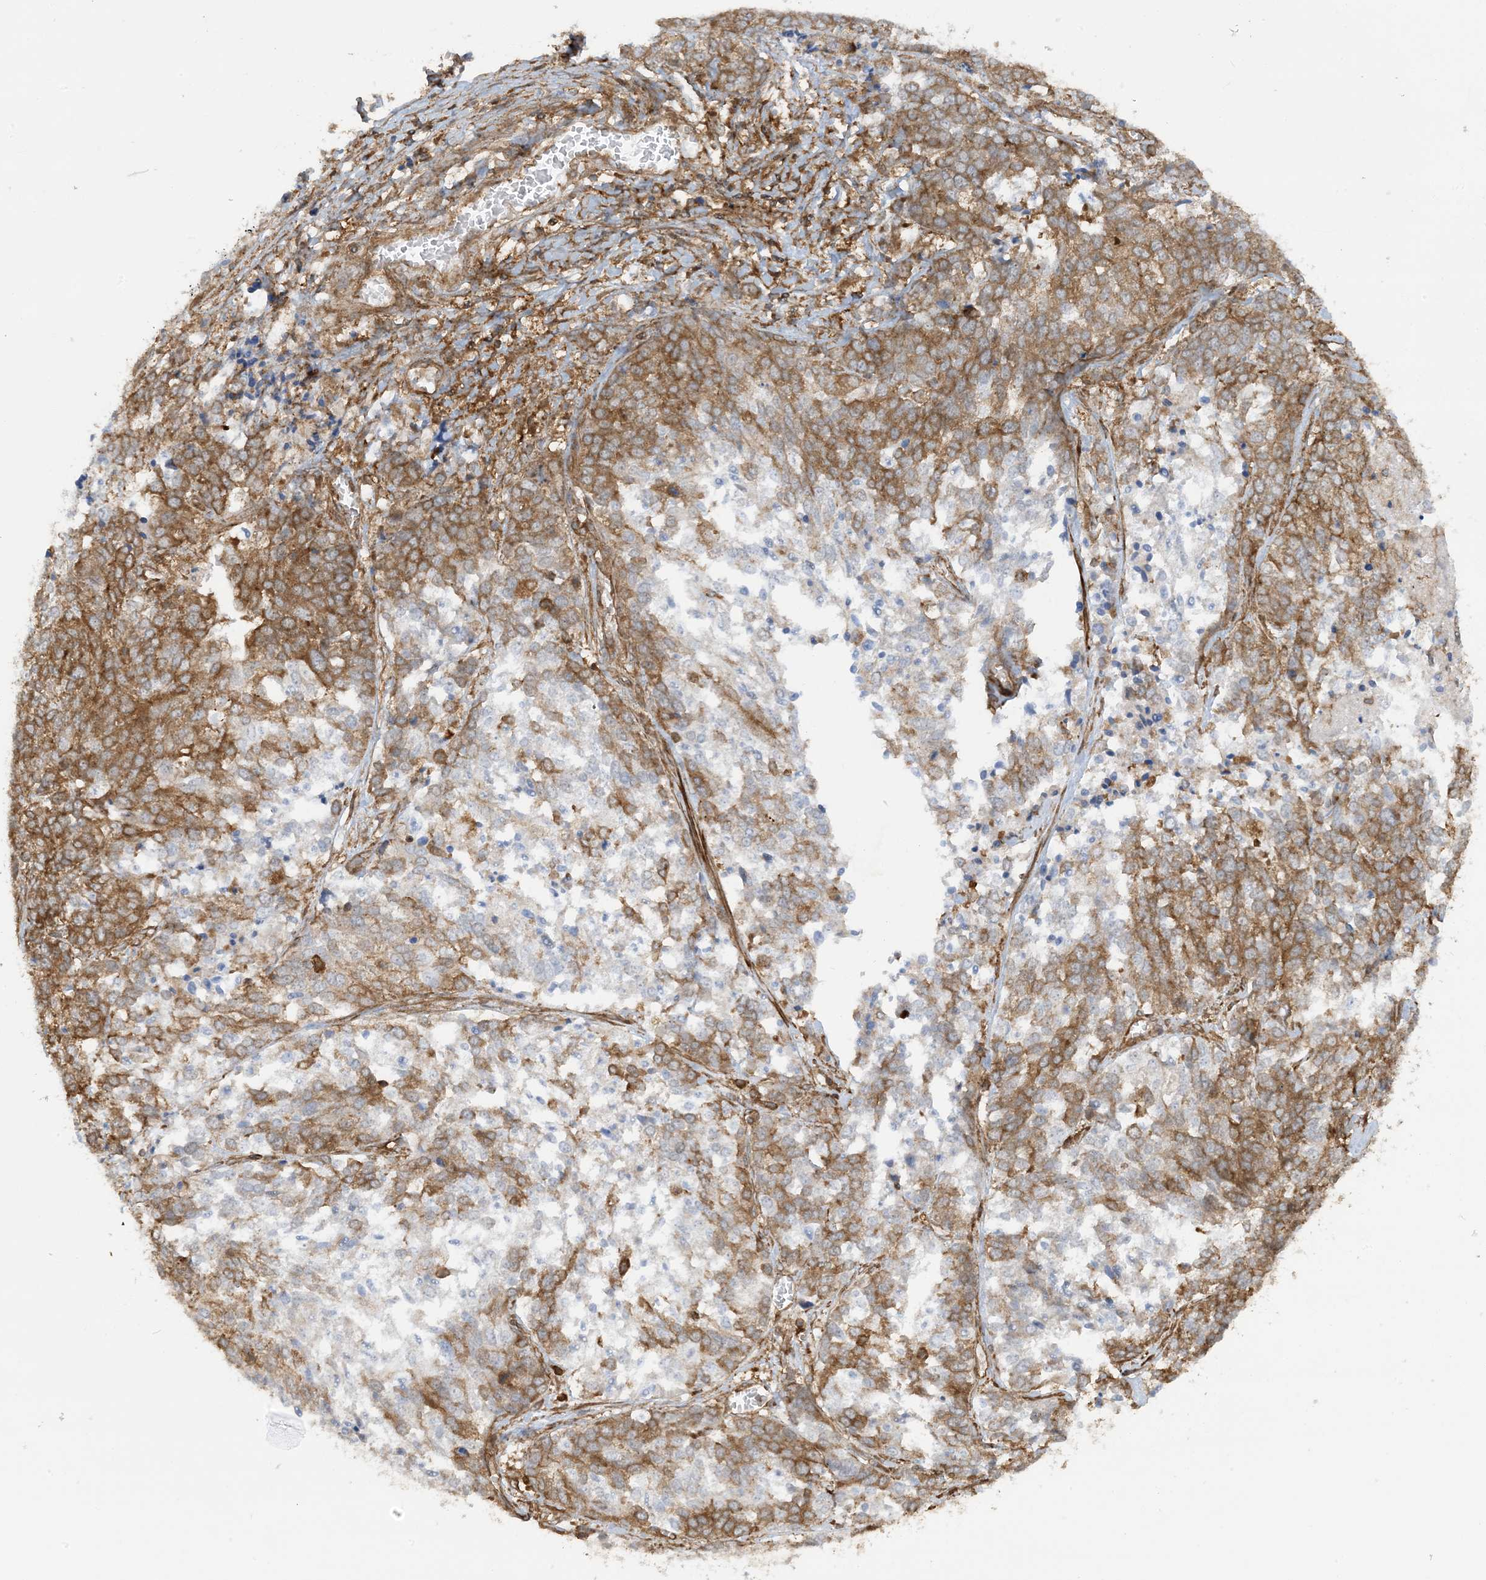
{"staining": {"intensity": "moderate", "quantity": ">75%", "location": "cytoplasmic/membranous"}, "tissue": "ovarian cancer", "cell_type": "Tumor cells", "image_type": "cancer", "snomed": [{"axis": "morphology", "description": "Cystadenocarcinoma, serous, NOS"}, {"axis": "topography", "description": "Ovary"}], "caption": "Immunohistochemical staining of ovarian serous cystadenocarcinoma demonstrates medium levels of moderate cytoplasmic/membranous protein expression in about >75% of tumor cells.", "gene": "STAM2", "patient": {"sex": "female", "age": 44}}